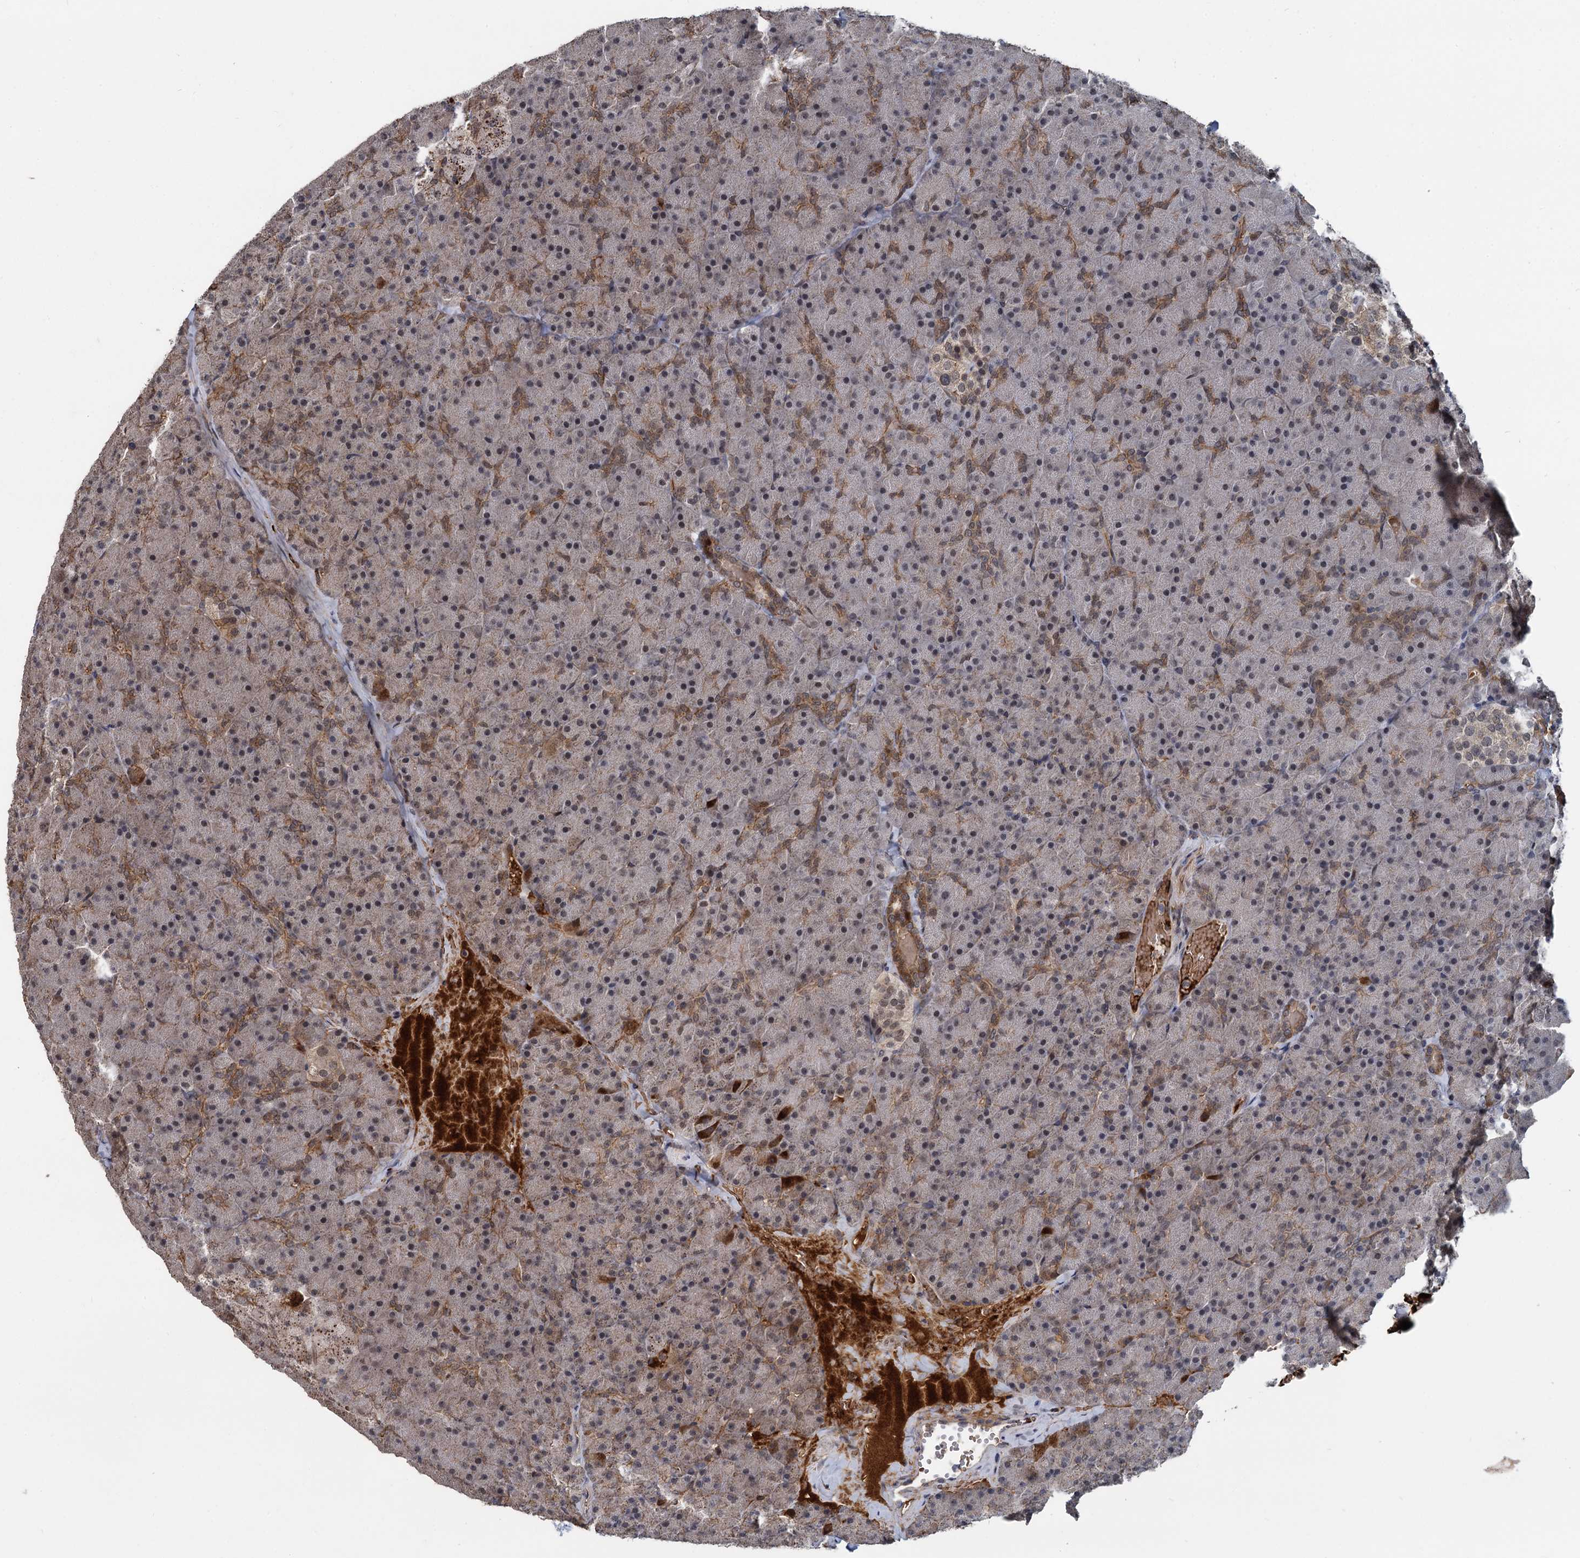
{"staining": {"intensity": "moderate", "quantity": "<25%", "location": "cytoplasmic/membranous"}, "tissue": "pancreas", "cell_type": "Exocrine glandular cells", "image_type": "normal", "snomed": [{"axis": "morphology", "description": "Normal tissue, NOS"}, {"axis": "topography", "description": "Pancreas"}], "caption": "Protein expression by IHC exhibits moderate cytoplasmic/membranous staining in about <25% of exocrine glandular cells in benign pancreas. Using DAB (brown) and hematoxylin (blue) stains, captured at high magnification using brightfield microscopy.", "gene": "FANCI", "patient": {"sex": "male", "age": 36}}